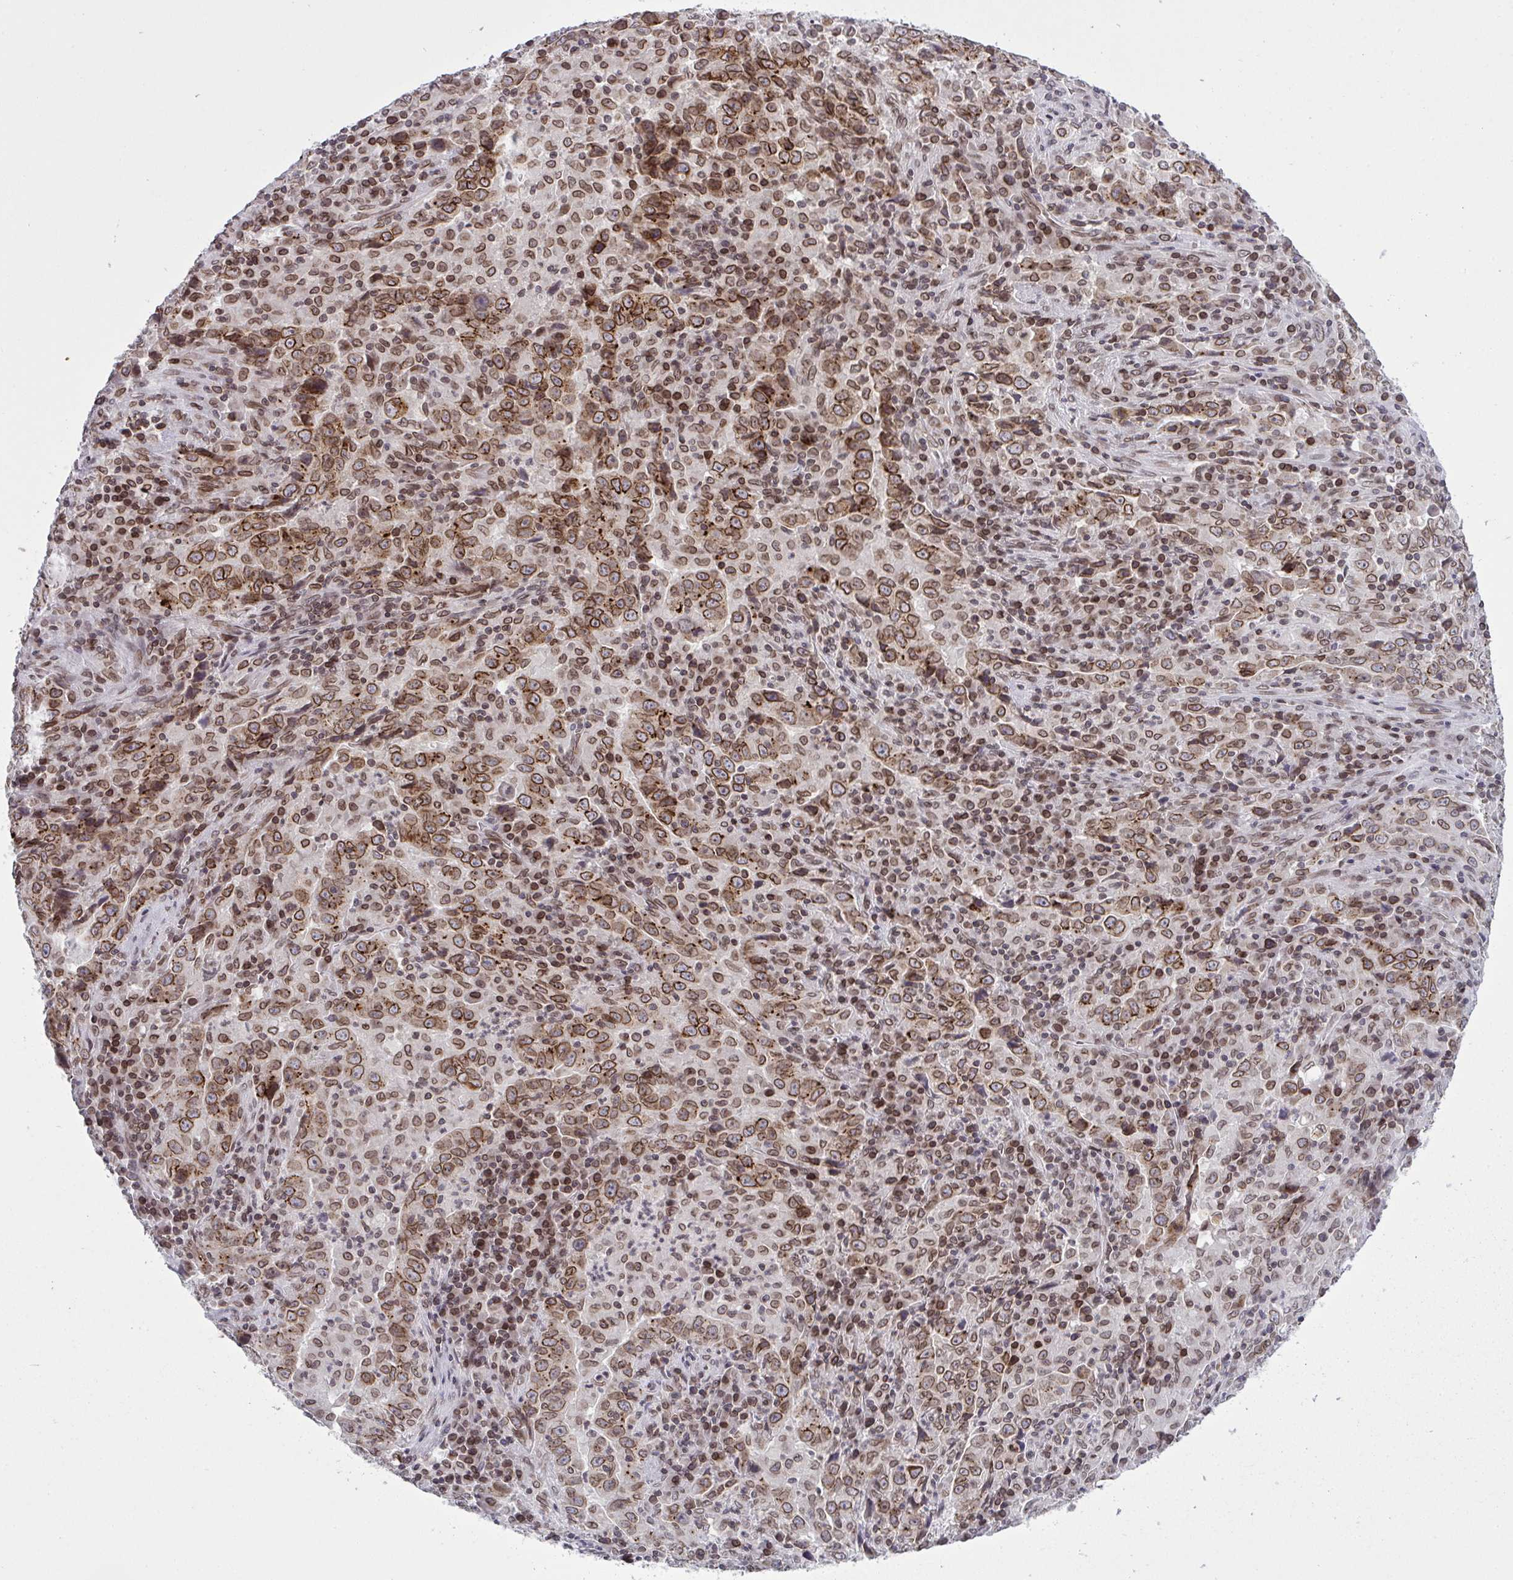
{"staining": {"intensity": "moderate", "quantity": ">75%", "location": "cytoplasmic/membranous,nuclear"}, "tissue": "lung cancer", "cell_type": "Tumor cells", "image_type": "cancer", "snomed": [{"axis": "morphology", "description": "Adenocarcinoma, NOS"}, {"axis": "topography", "description": "Lung"}], "caption": "Approximately >75% of tumor cells in human lung cancer demonstrate moderate cytoplasmic/membranous and nuclear protein staining as visualized by brown immunohistochemical staining.", "gene": "RANBP2", "patient": {"sex": "male", "age": 67}}